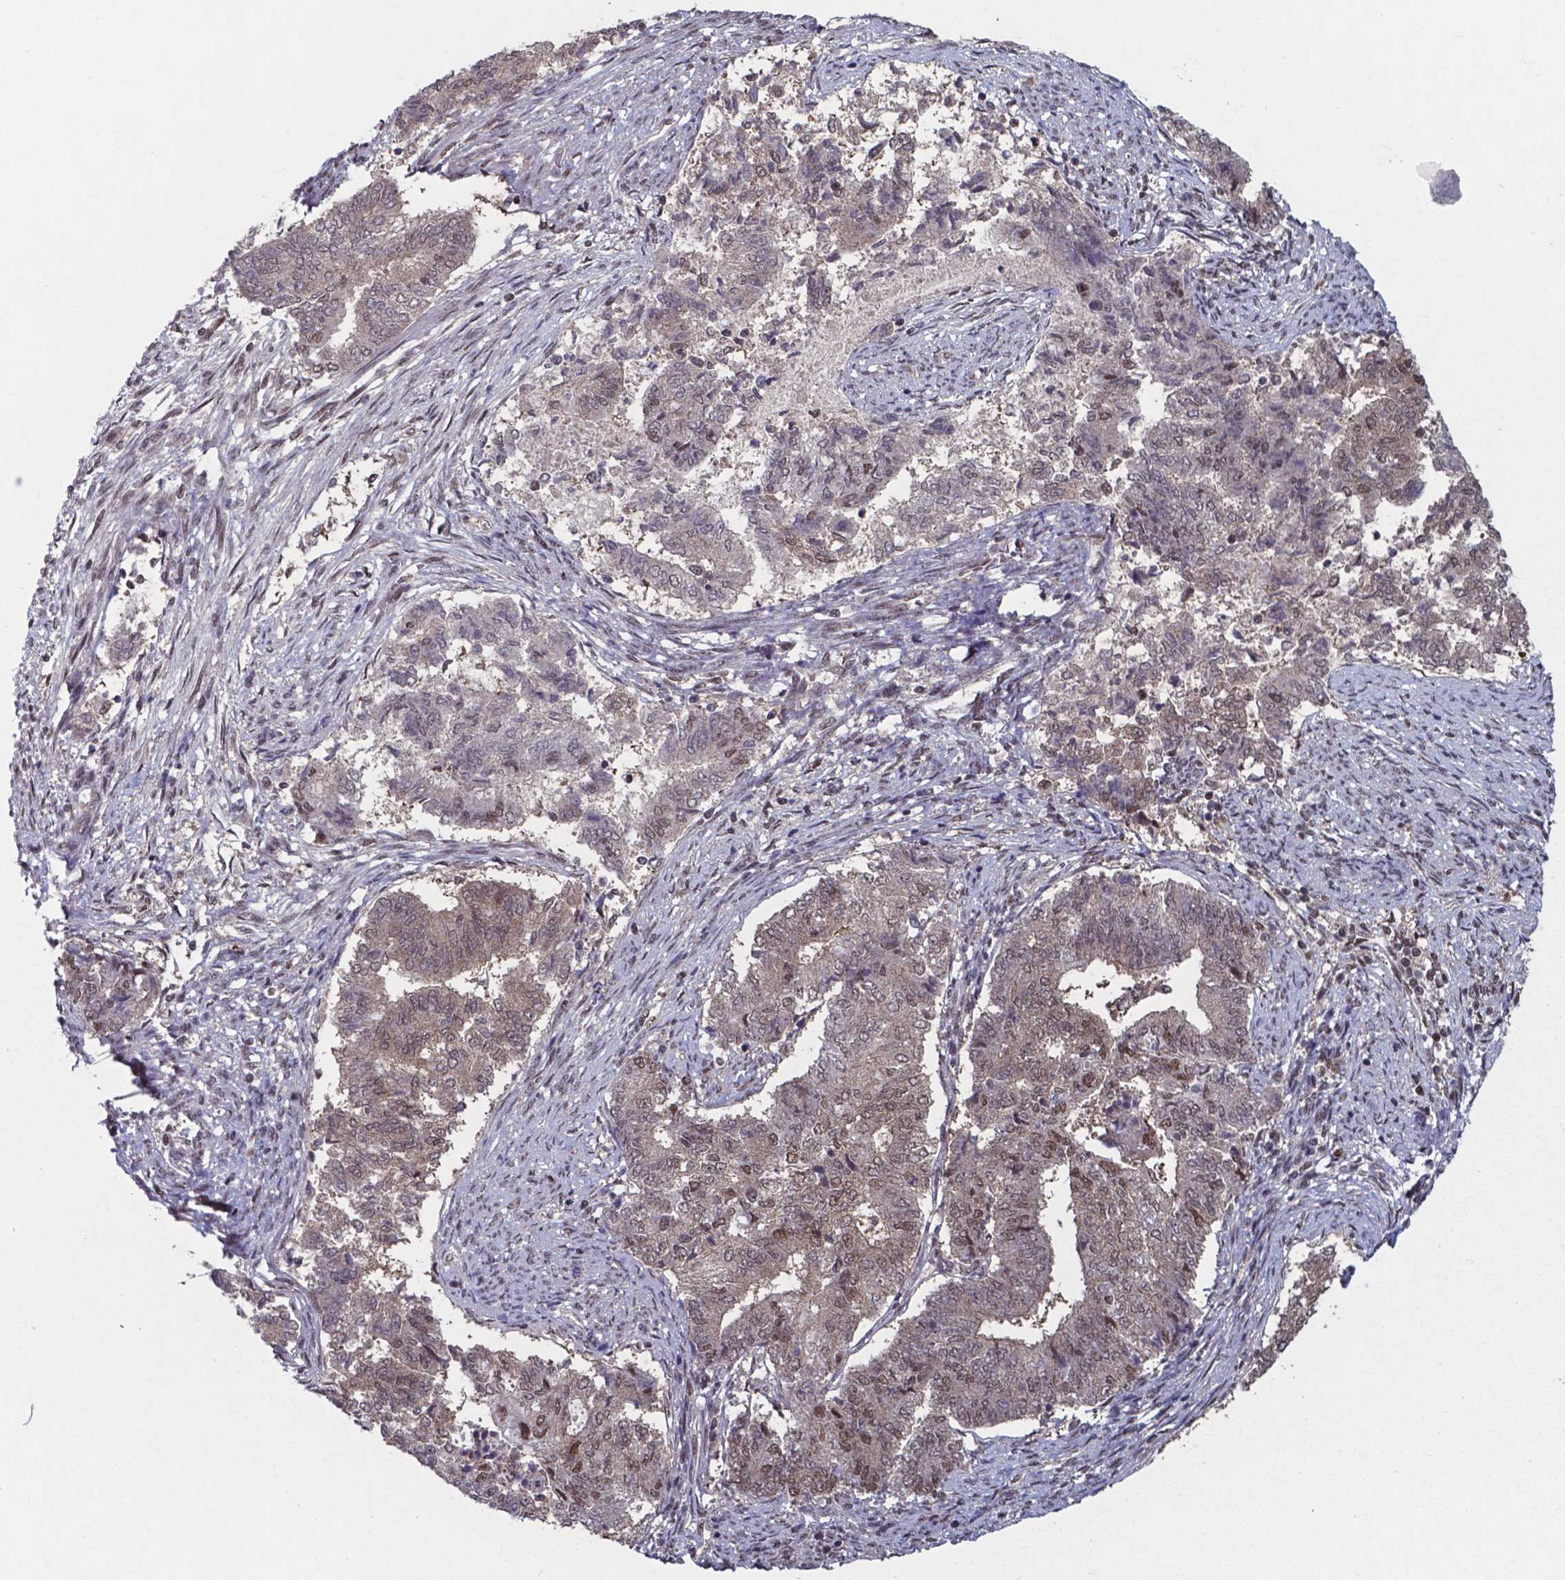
{"staining": {"intensity": "weak", "quantity": "25%-75%", "location": "cytoplasmic/membranous,nuclear"}, "tissue": "endometrial cancer", "cell_type": "Tumor cells", "image_type": "cancer", "snomed": [{"axis": "morphology", "description": "Adenocarcinoma, NOS"}, {"axis": "topography", "description": "Endometrium"}], "caption": "Weak cytoplasmic/membranous and nuclear positivity for a protein is seen in approximately 25%-75% of tumor cells of endometrial cancer (adenocarcinoma) using immunohistochemistry (IHC).", "gene": "UBA1", "patient": {"sex": "female", "age": 65}}